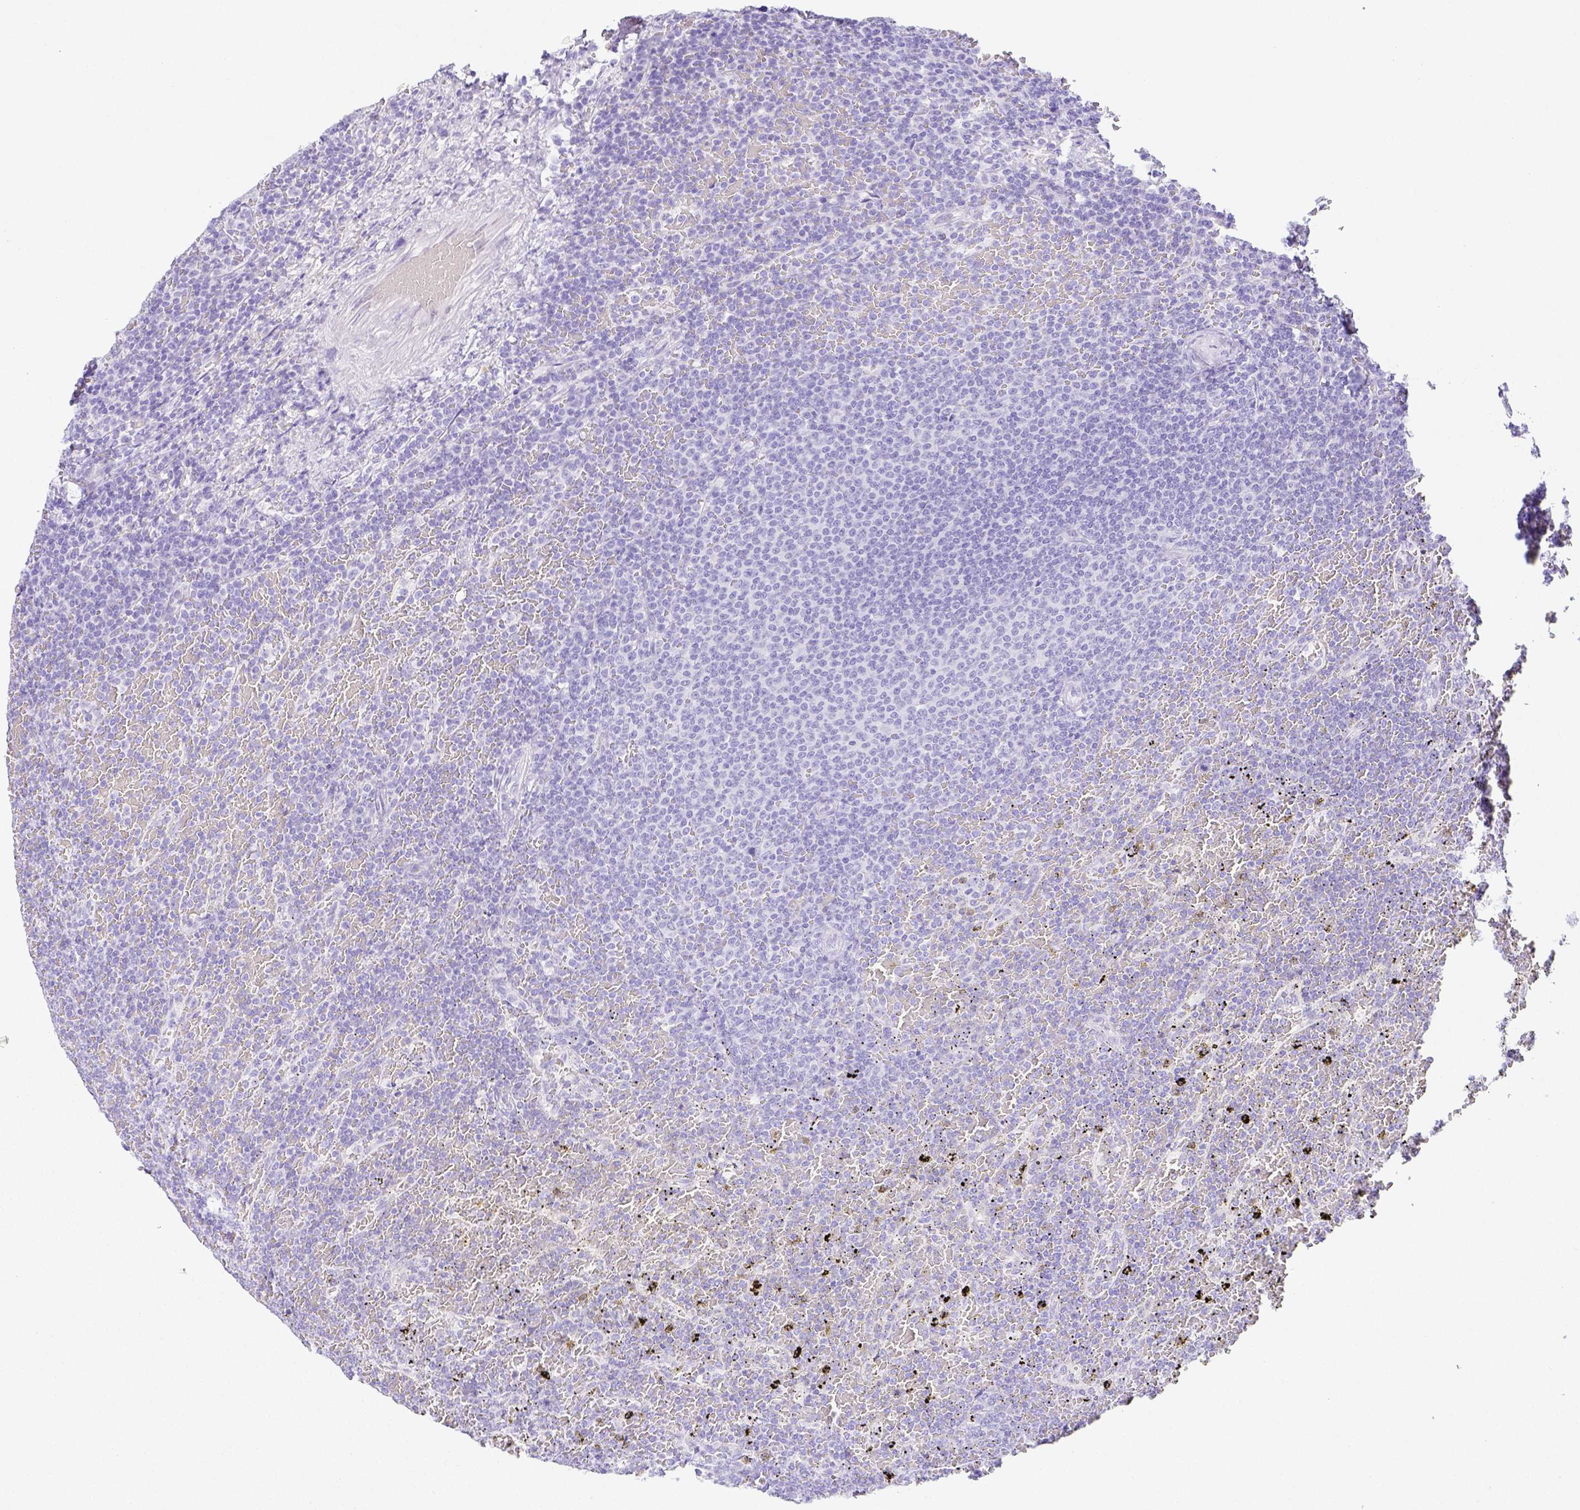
{"staining": {"intensity": "negative", "quantity": "none", "location": "none"}, "tissue": "lymphoma", "cell_type": "Tumor cells", "image_type": "cancer", "snomed": [{"axis": "morphology", "description": "Malignant lymphoma, non-Hodgkin's type, Low grade"}, {"axis": "topography", "description": "Spleen"}], "caption": "Immunohistochemistry of human lymphoma demonstrates no expression in tumor cells.", "gene": "ARHGAP36", "patient": {"sex": "female", "age": 77}}